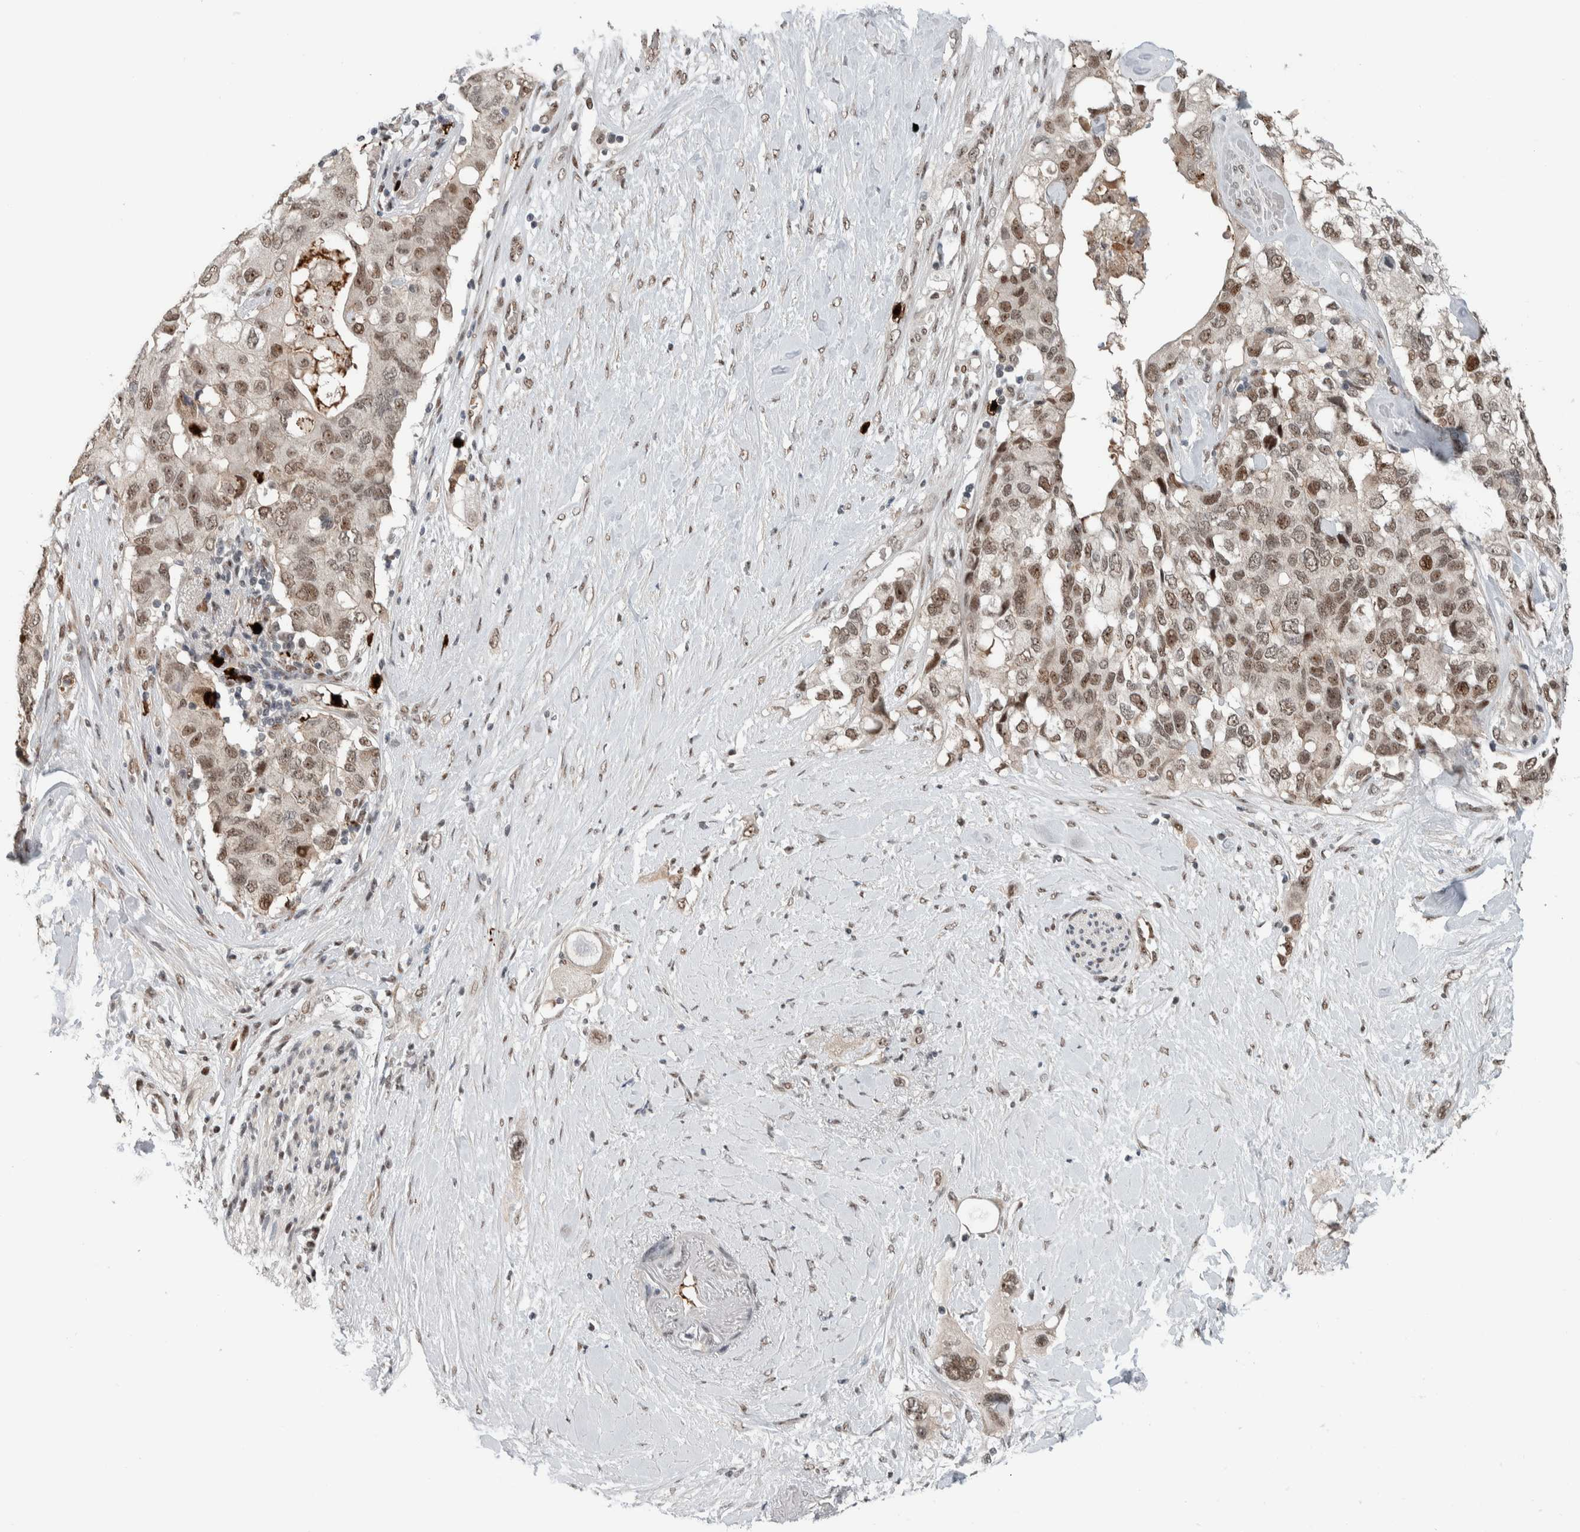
{"staining": {"intensity": "moderate", "quantity": ">75%", "location": "nuclear"}, "tissue": "pancreatic cancer", "cell_type": "Tumor cells", "image_type": "cancer", "snomed": [{"axis": "morphology", "description": "Adenocarcinoma, NOS"}, {"axis": "topography", "description": "Pancreas"}], "caption": "A photomicrograph showing moderate nuclear positivity in approximately >75% of tumor cells in pancreatic adenocarcinoma, as visualized by brown immunohistochemical staining.", "gene": "ZFP91", "patient": {"sex": "female", "age": 56}}